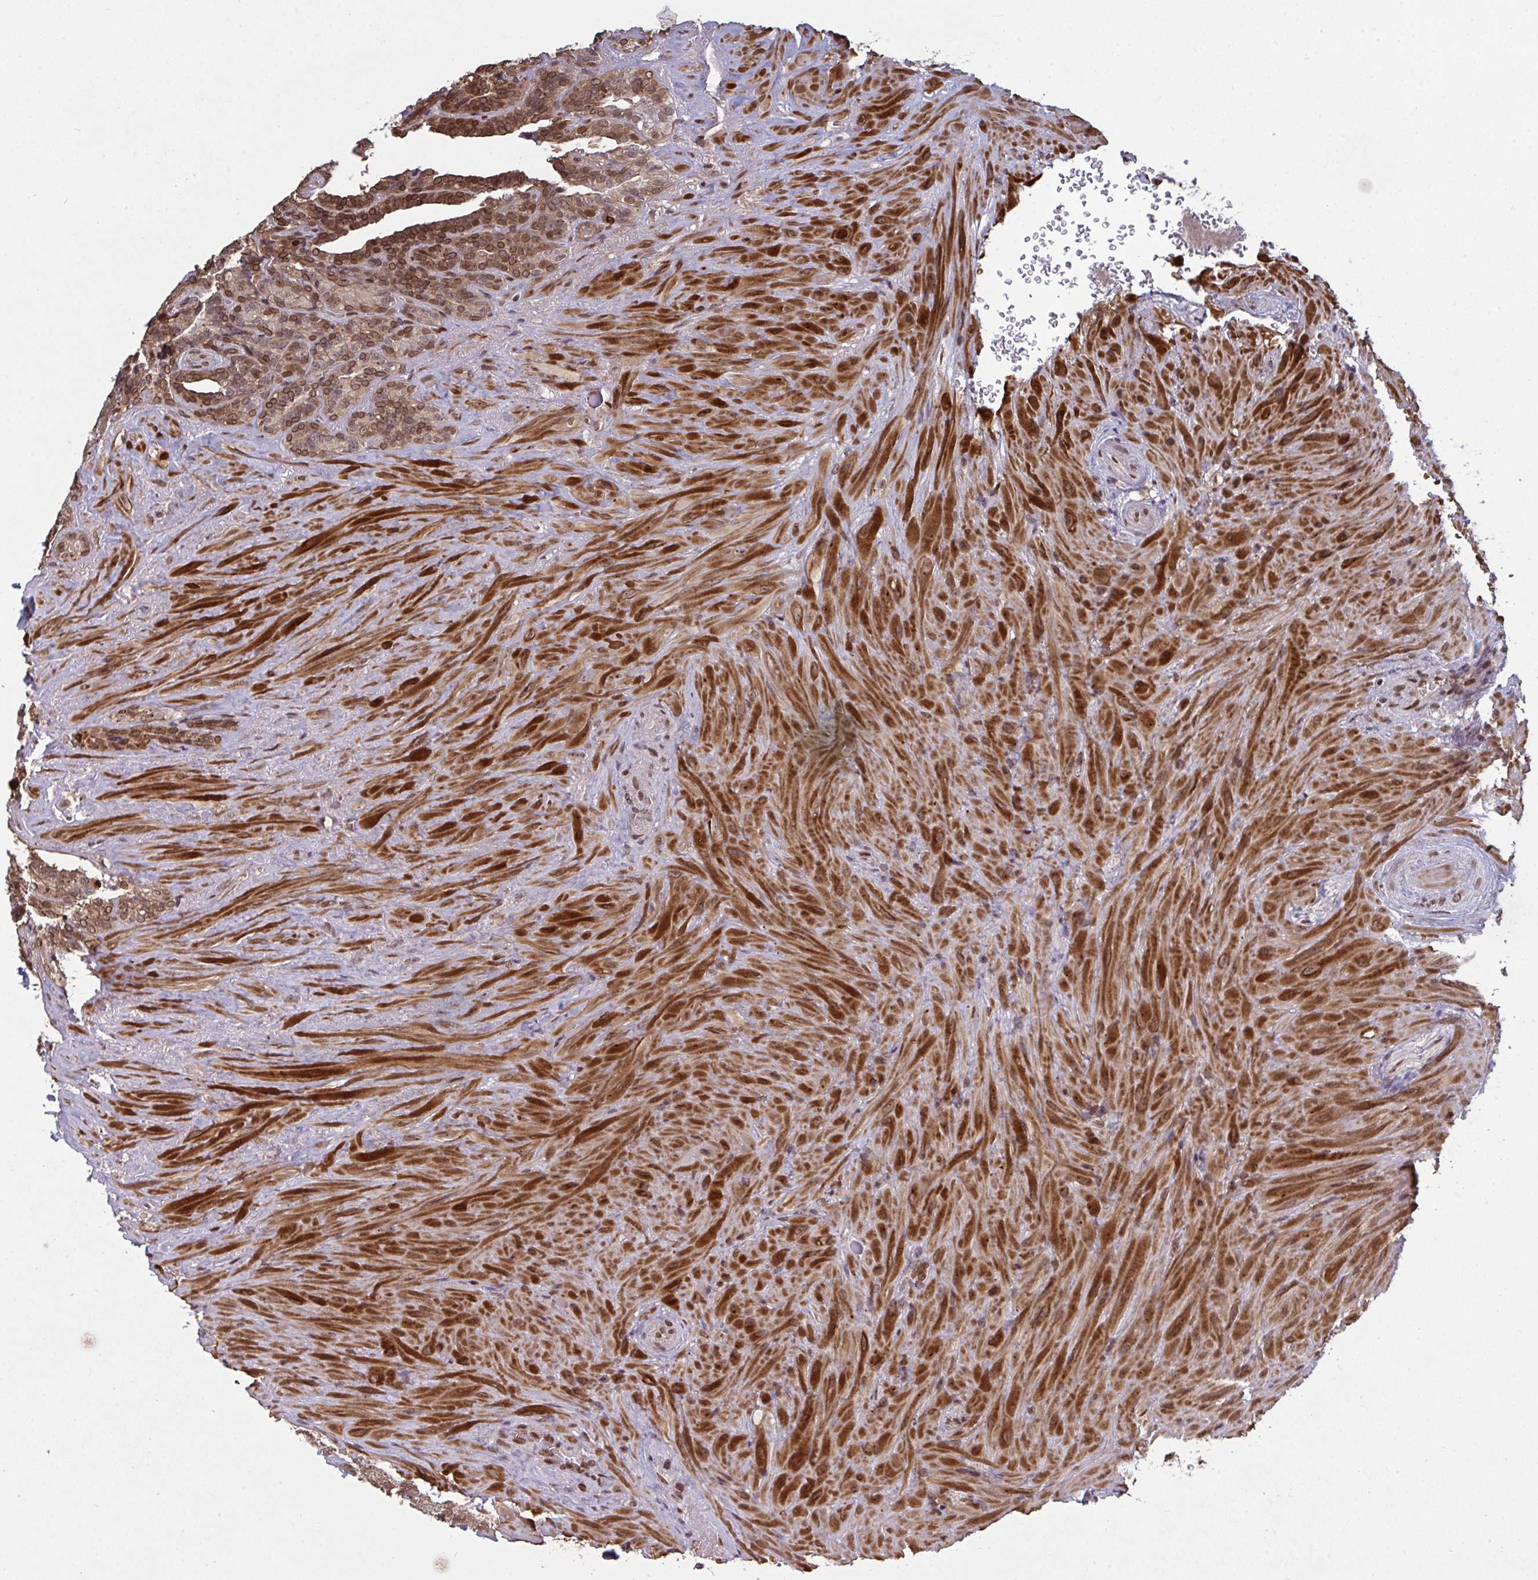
{"staining": {"intensity": "moderate", "quantity": ">75%", "location": "nuclear"}, "tissue": "seminal vesicle", "cell_type": "Glandular cells", "image_type": "normal", "snomed": [{"axis": "morphology", "description": "Normal tissue, NOS"}, {"axis": "topography", "description": "Seminal veicle"}], "caption": "Glandular cells demonstrate moderate nuclear expression in about >75% of cells in unremarkable seminal vesicle. (IHC, brightfield microscopy, high magnification).", "gene": "UXT", "patient": {"sex": "male", "age": 69}}